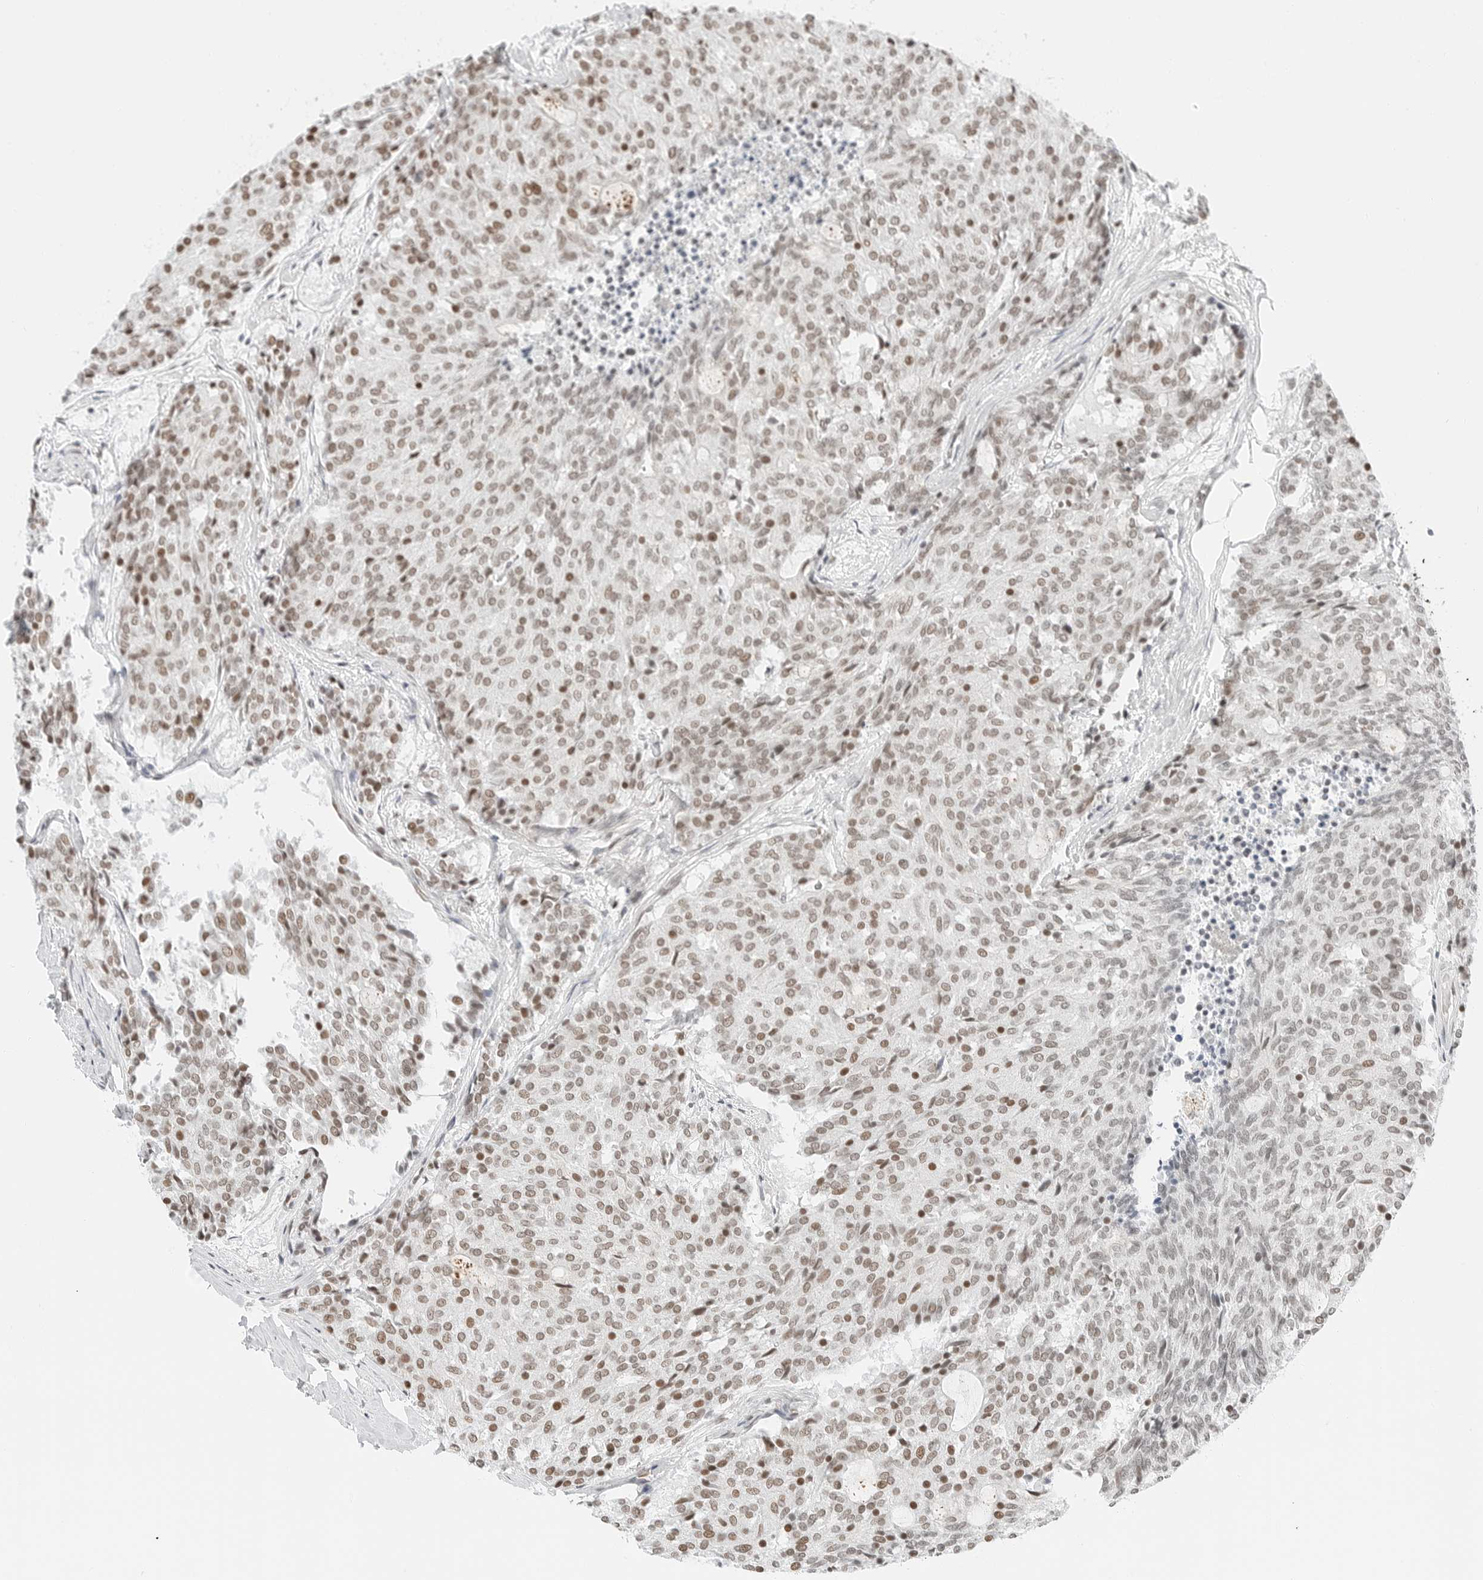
{"staining": {"intensity": "moderate", "quantity": "25%-75%", "location": "nuclear"}, "tissue": "carcinoid", "cell_type": "Tumor cells", "image_type": "cancer", "snomed": [{"axis": "morphology", "description": "Carcinoid, malignant, NOS"}, {"axis": "topography", "description": "Pancreas"}], "caption": "Carcinoid (malignant) stained with a protein marker reveals moderate staining in tumor cells.", "gene": "CRTC2", "patient": {"sex": "female", "age": 54}}